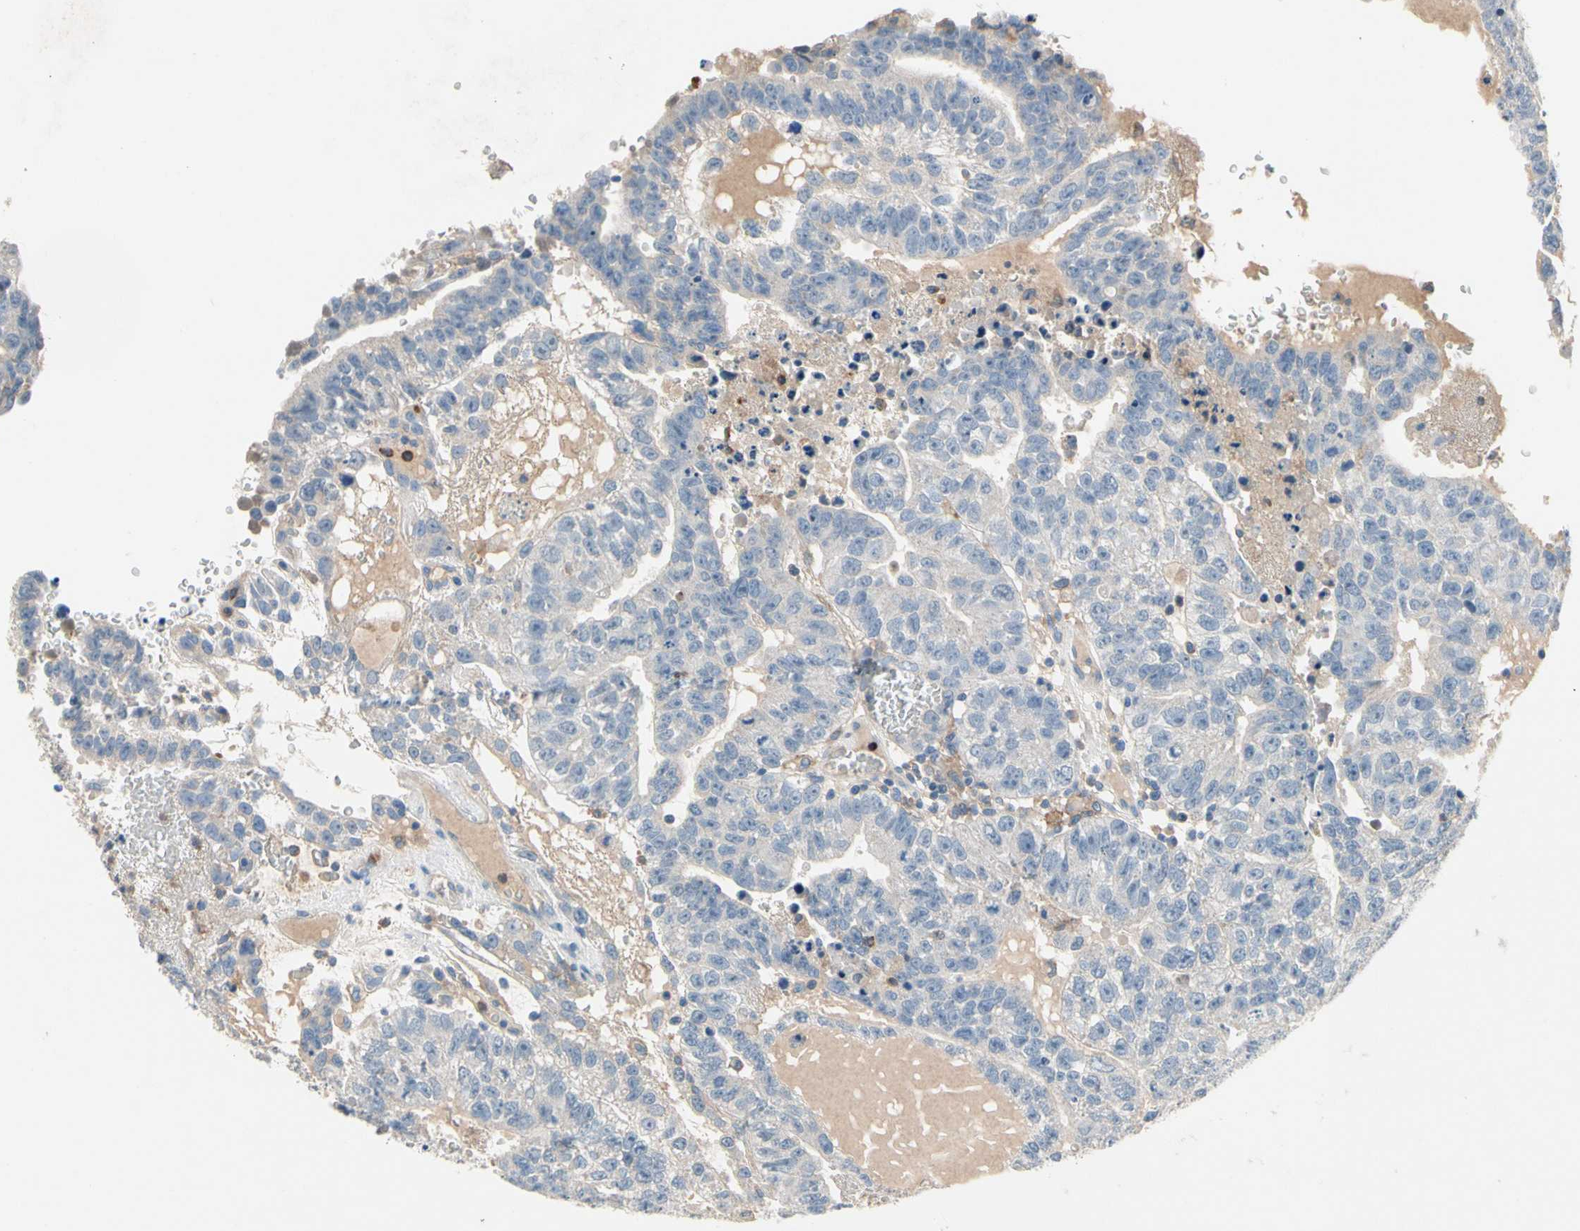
{"staining": {"intensity": "negative", "quantity": "none", "location": "none"}, "tissue": "testis cancer", "cell_type": "Tumor cells", "image_type": "cancer", "snomed": [{"axis": "morphology", "description": "Seminoma, NOS"}, {"axis": "morphology", "description": "Carcinoma, Embryonal, NOS"}, {"axis": "topography", "description": "Testis"}], "caption": "An immunohistochemistry histopathology image of testis cancer is shown. There is no staining in tumor cells of testis cancer.", "gene": "SIGLEC5", "patient": {"sex": "male", "age": 52}}